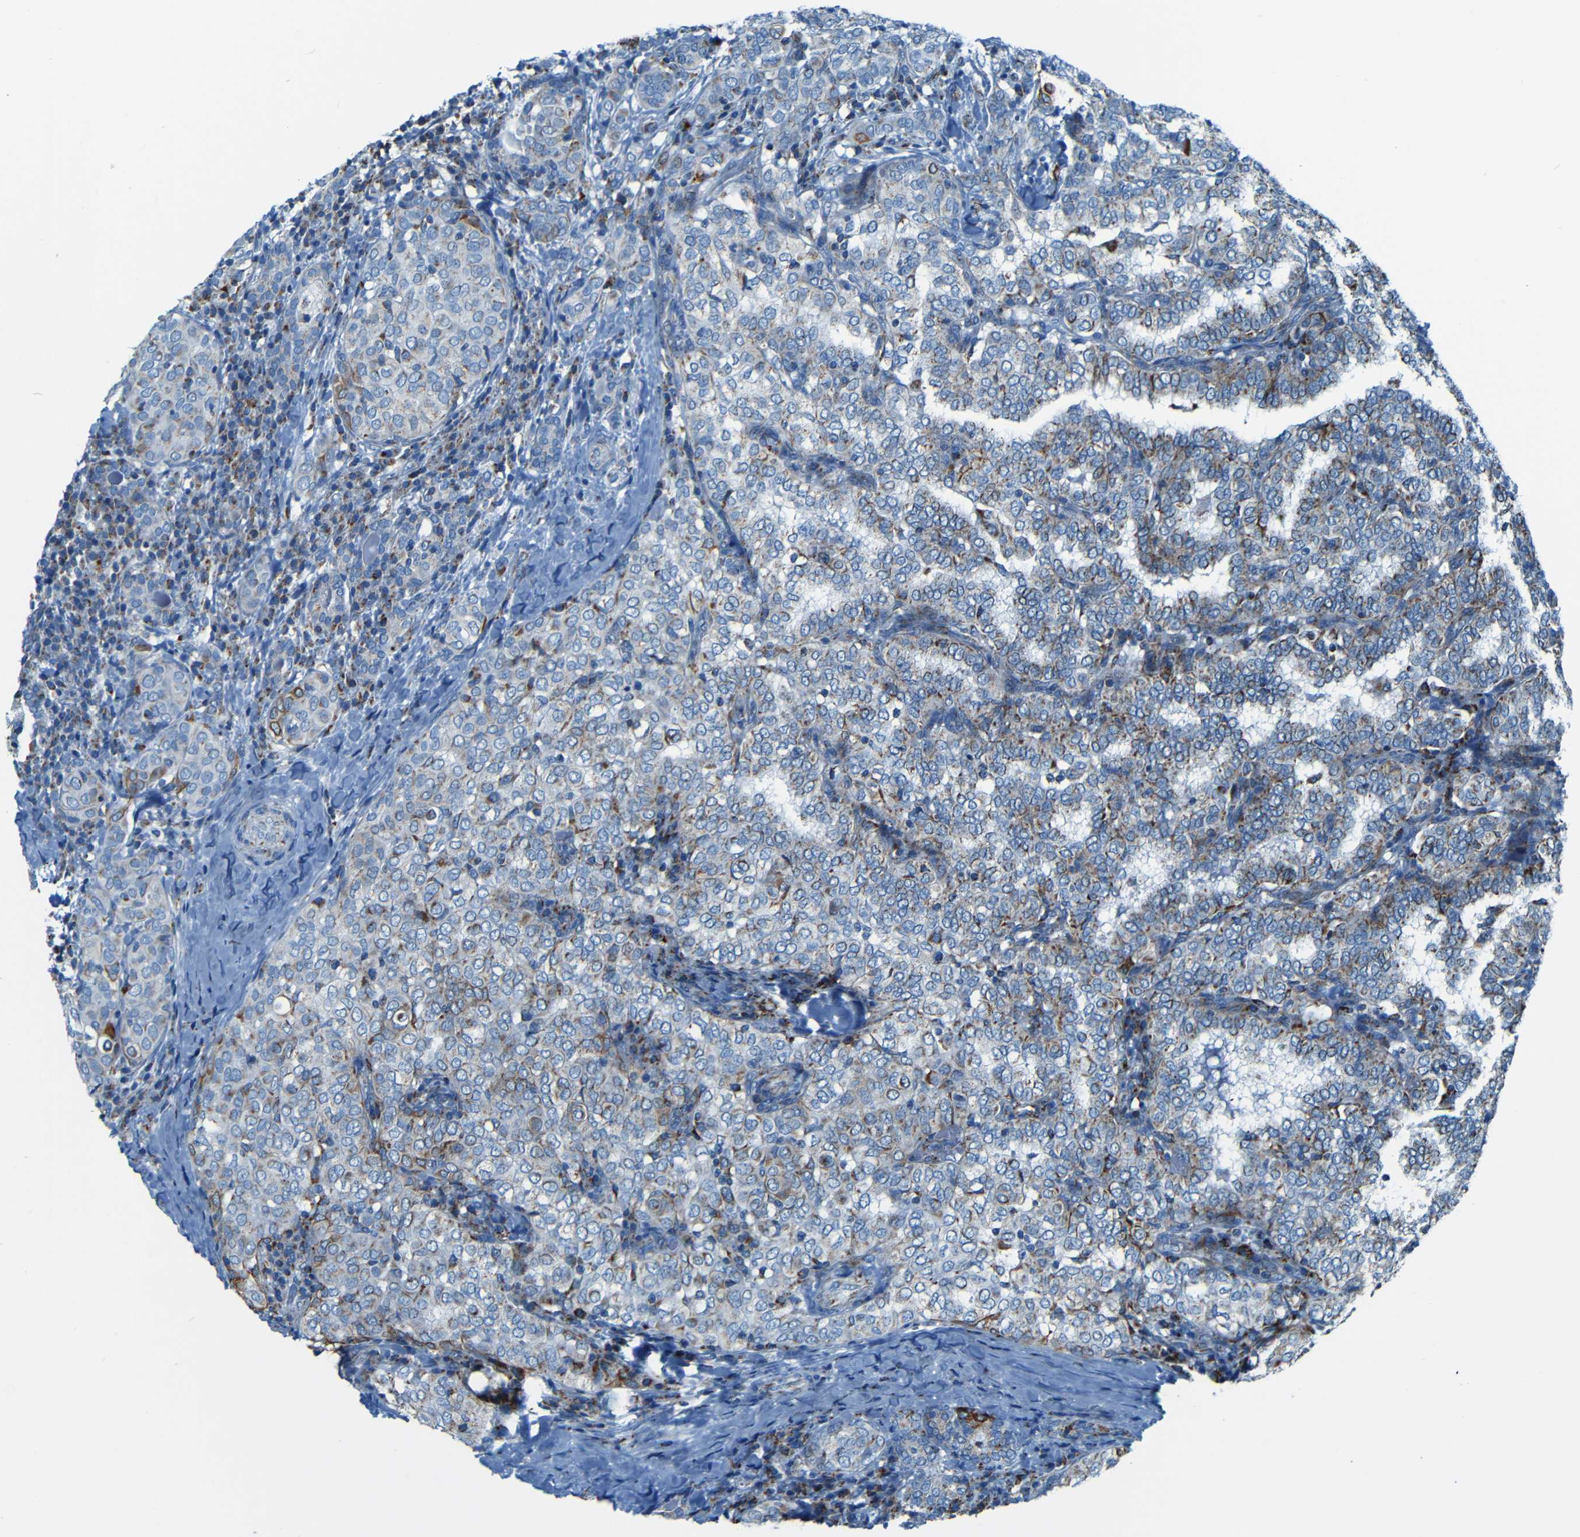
{"staining": {"intensity": "moderate", "quantity": "<25%", "location": "cytoplasmic/membranous"}, "tissue": "thyroid cancer", "cell_type": "Tumor cells", "image_type": "cancer", "snomed": [{"axis": "morphology", "description": "Papillary adenocarcinoma, NOS"}, {"axis": "topography", "description": "Thyroid gland"}], "caption": "Moderate cytoplasmic/membranous protein positivity is appreciated in approximately <25% of tumor cells in thyroid cancer.", "gene": "WSCD2", "patient": {"sex": "female", "age": 30}}